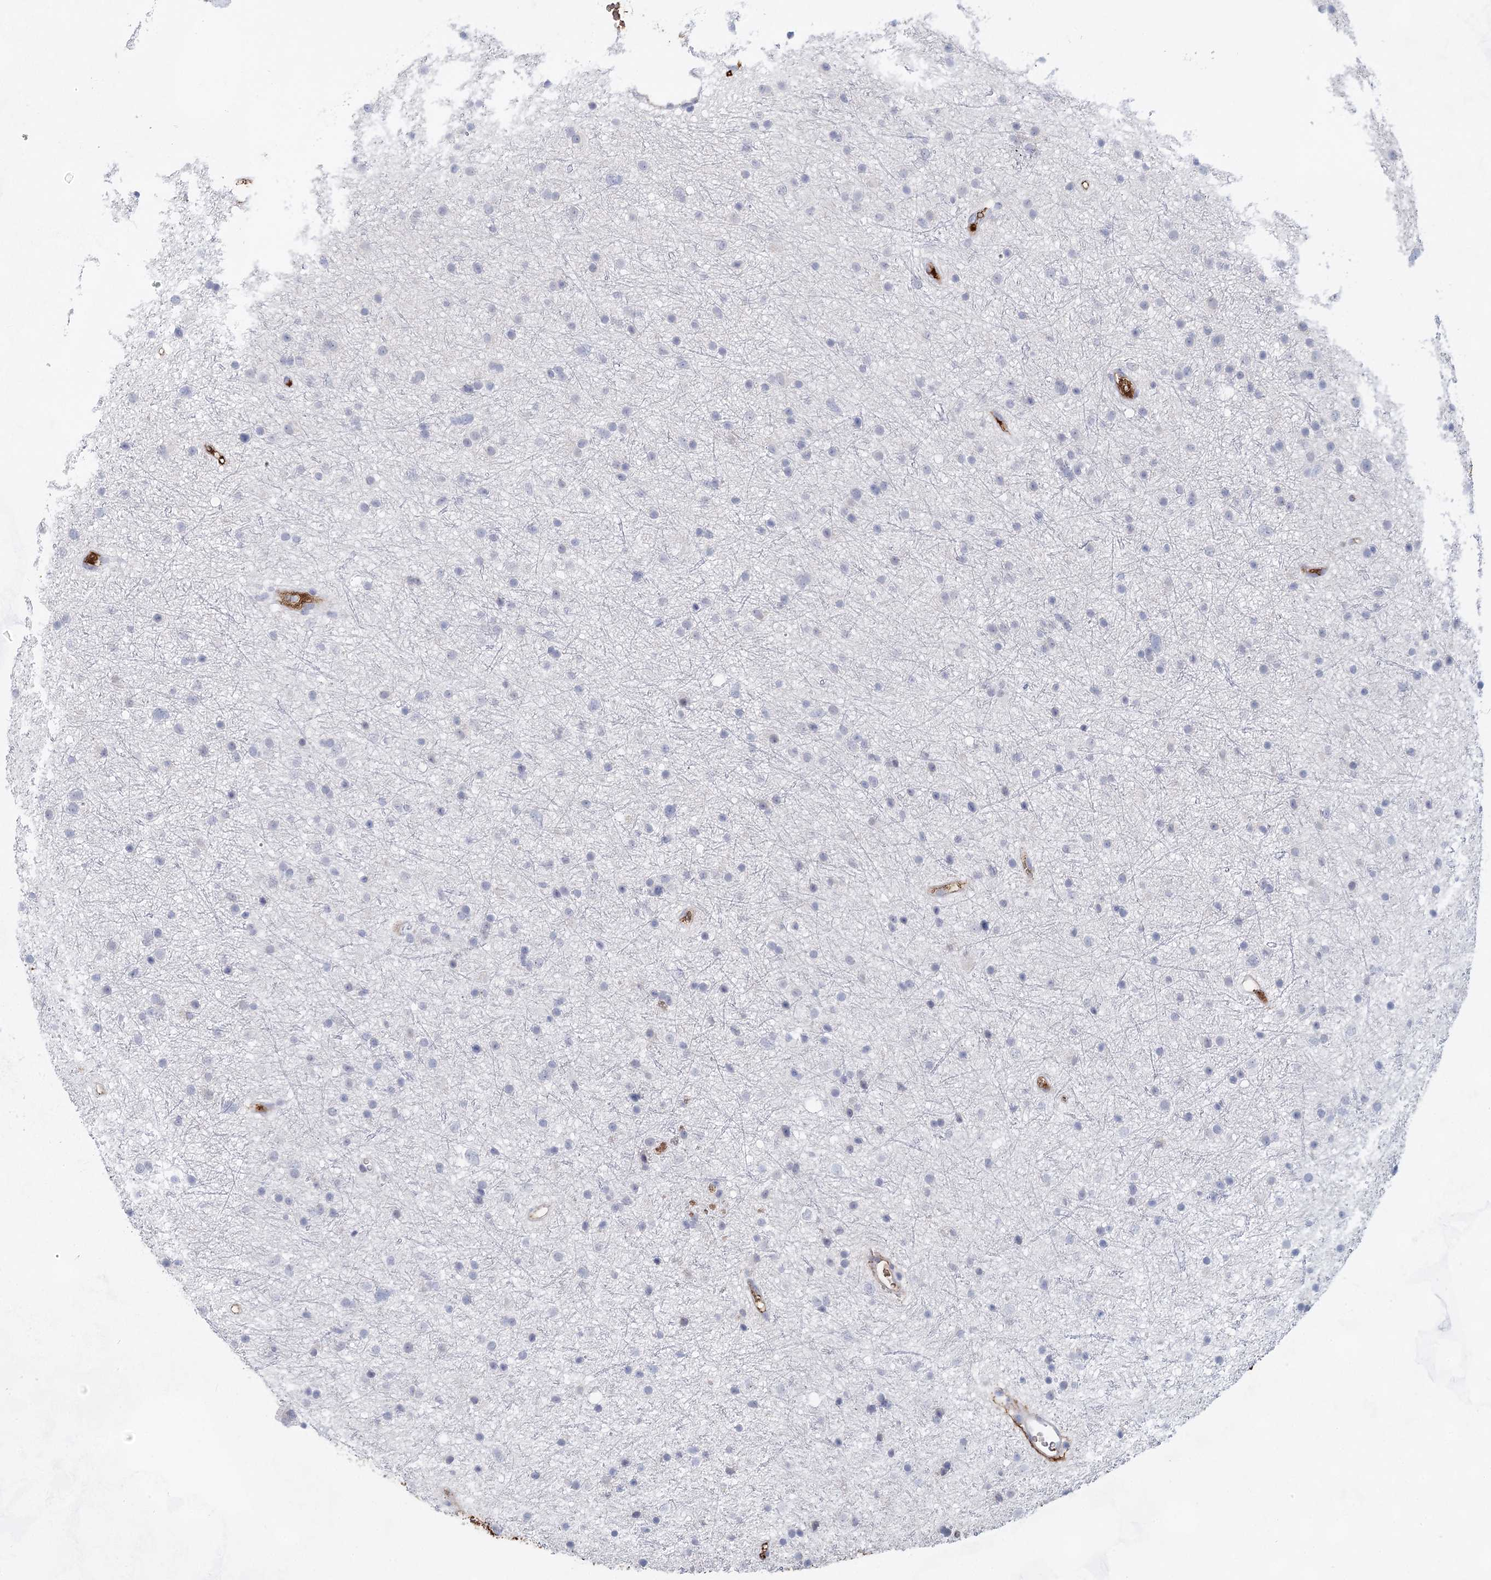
{"staining": {"intensity": "negative", "quantity": "none", "location": "none"}, "tissue": "glioma", "cell_type": "Tumor cells", "image_type": "cancer", "snomed": [{"axis": "morphology", "description": "Glioma, malignant, Low grade"}, {"axis": "topography", "description": "Cerebral cortex"}], "caption": "Immunohistochemistry (IHC) image of neoplastic tissue: malignant glioma (low-grade) stained with DAB (3,3'-diaminobenzidine) reveals no significant protein expression in tumor cells. Nuclei are stained in blue.", "gene": "TASOR2", "patient": {"sex": "female", "age": 39}}